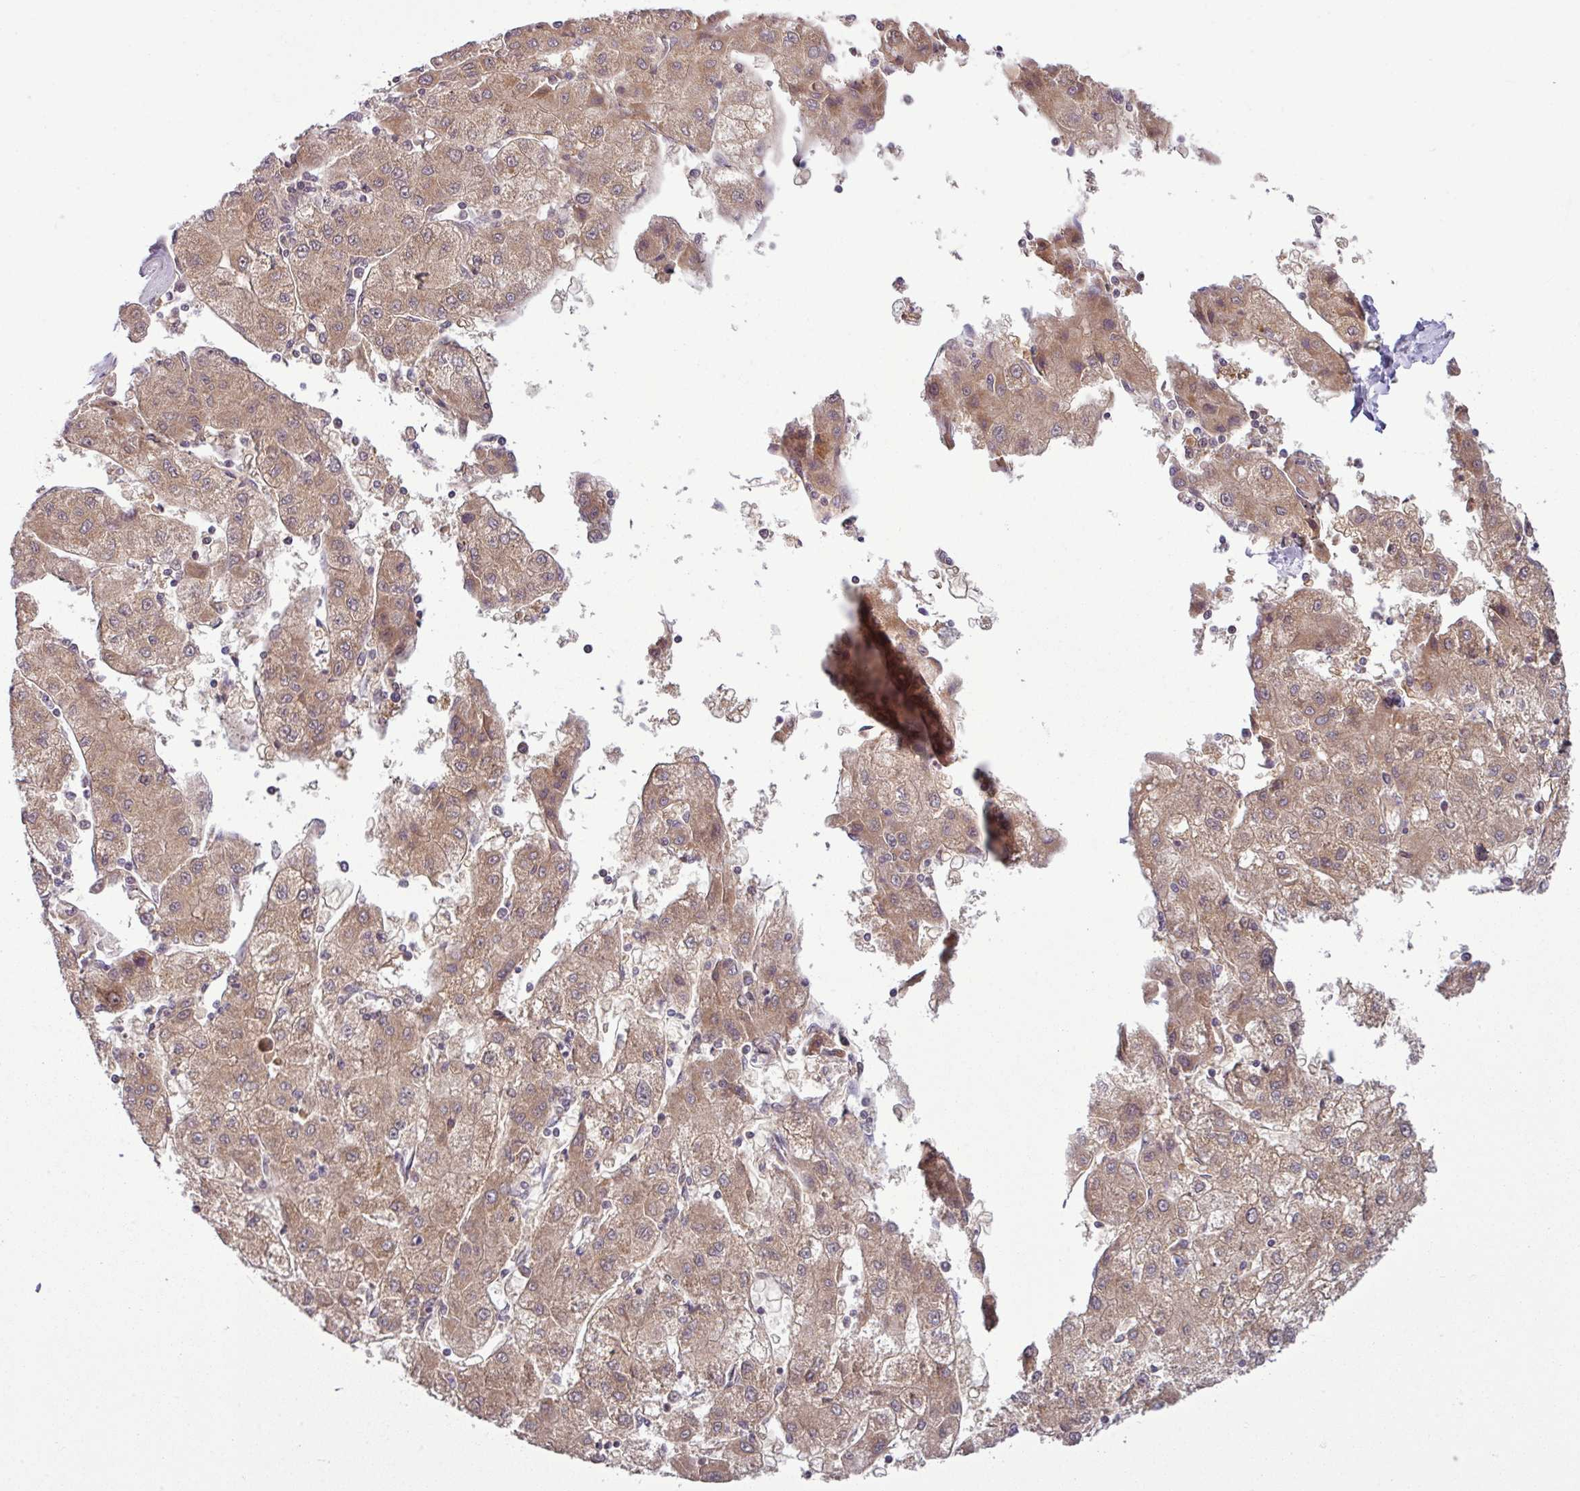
{"staining": {"intensity": "moderate", "quantity": ">75%", "location": "cytoplasmic/membranous,nuclear"}, "tissue": "liver cancer", "cell_type": "Tumor cells", "image_type": "cancer", "snomed": [{"axis": "morphology", "description": "Carcinoma, Hepatocellular, NOS"}, {"axis": "topography", "description": "Liver"}], "caption": "DAB (3,3'-diaminobenzidine) immunohistochemical staining of human liver hepatocellular carcinoma exhibits moderate cytoplasmic/membranous and nuclear protein staining in about >75% of tumor cells.", "gene": "ZNF217", "patient": {"sex": "male", "age": 72}}